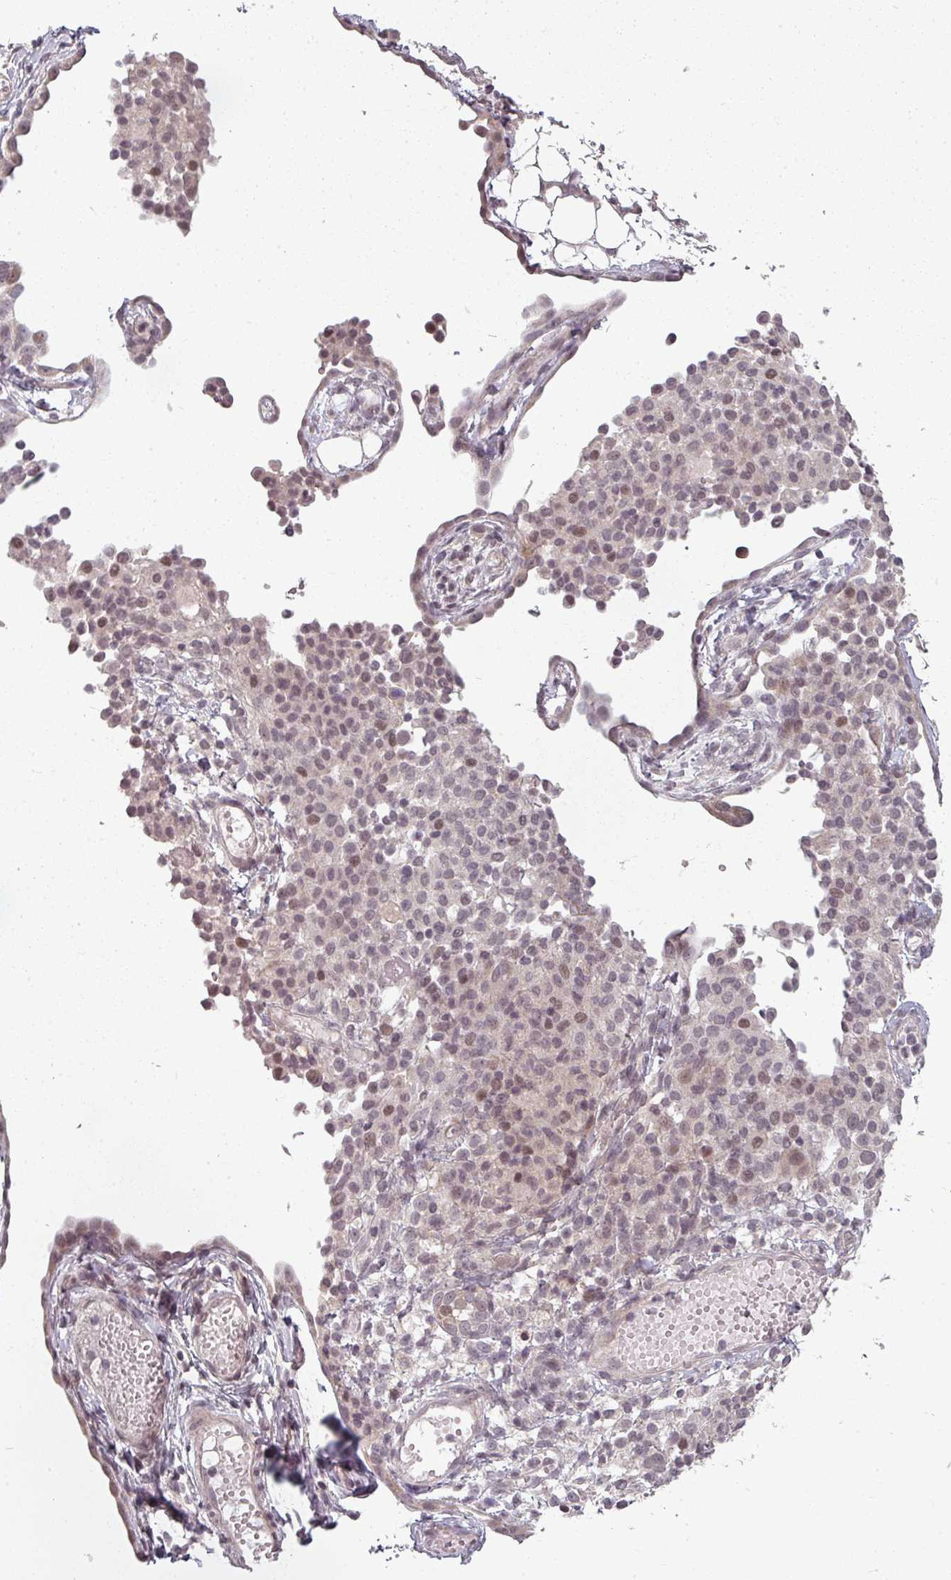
{"staining": {"intensity": "weak", "quantity": "25%-75%", "location": "nuclear"}, "tissue": "ovarian cancer", "cell_type": "Tumor cells", "image_type": "cancer", "snomed": [{"axis": "morphology", "description": "Carcinoma, endometroid"}, {"axis": "topography", "description": "Ovary"}], "caption": "Immunohistochemistry image of neoplastic tissue: human ovarian cancer stained using IHC exhibits low levels of weak protein expression localized specifically in the nuclear of tumor cells, appearing as a nuclear brown color.", "gene": "CLIC1", "patient": {"sex": "female", "age": 42}}